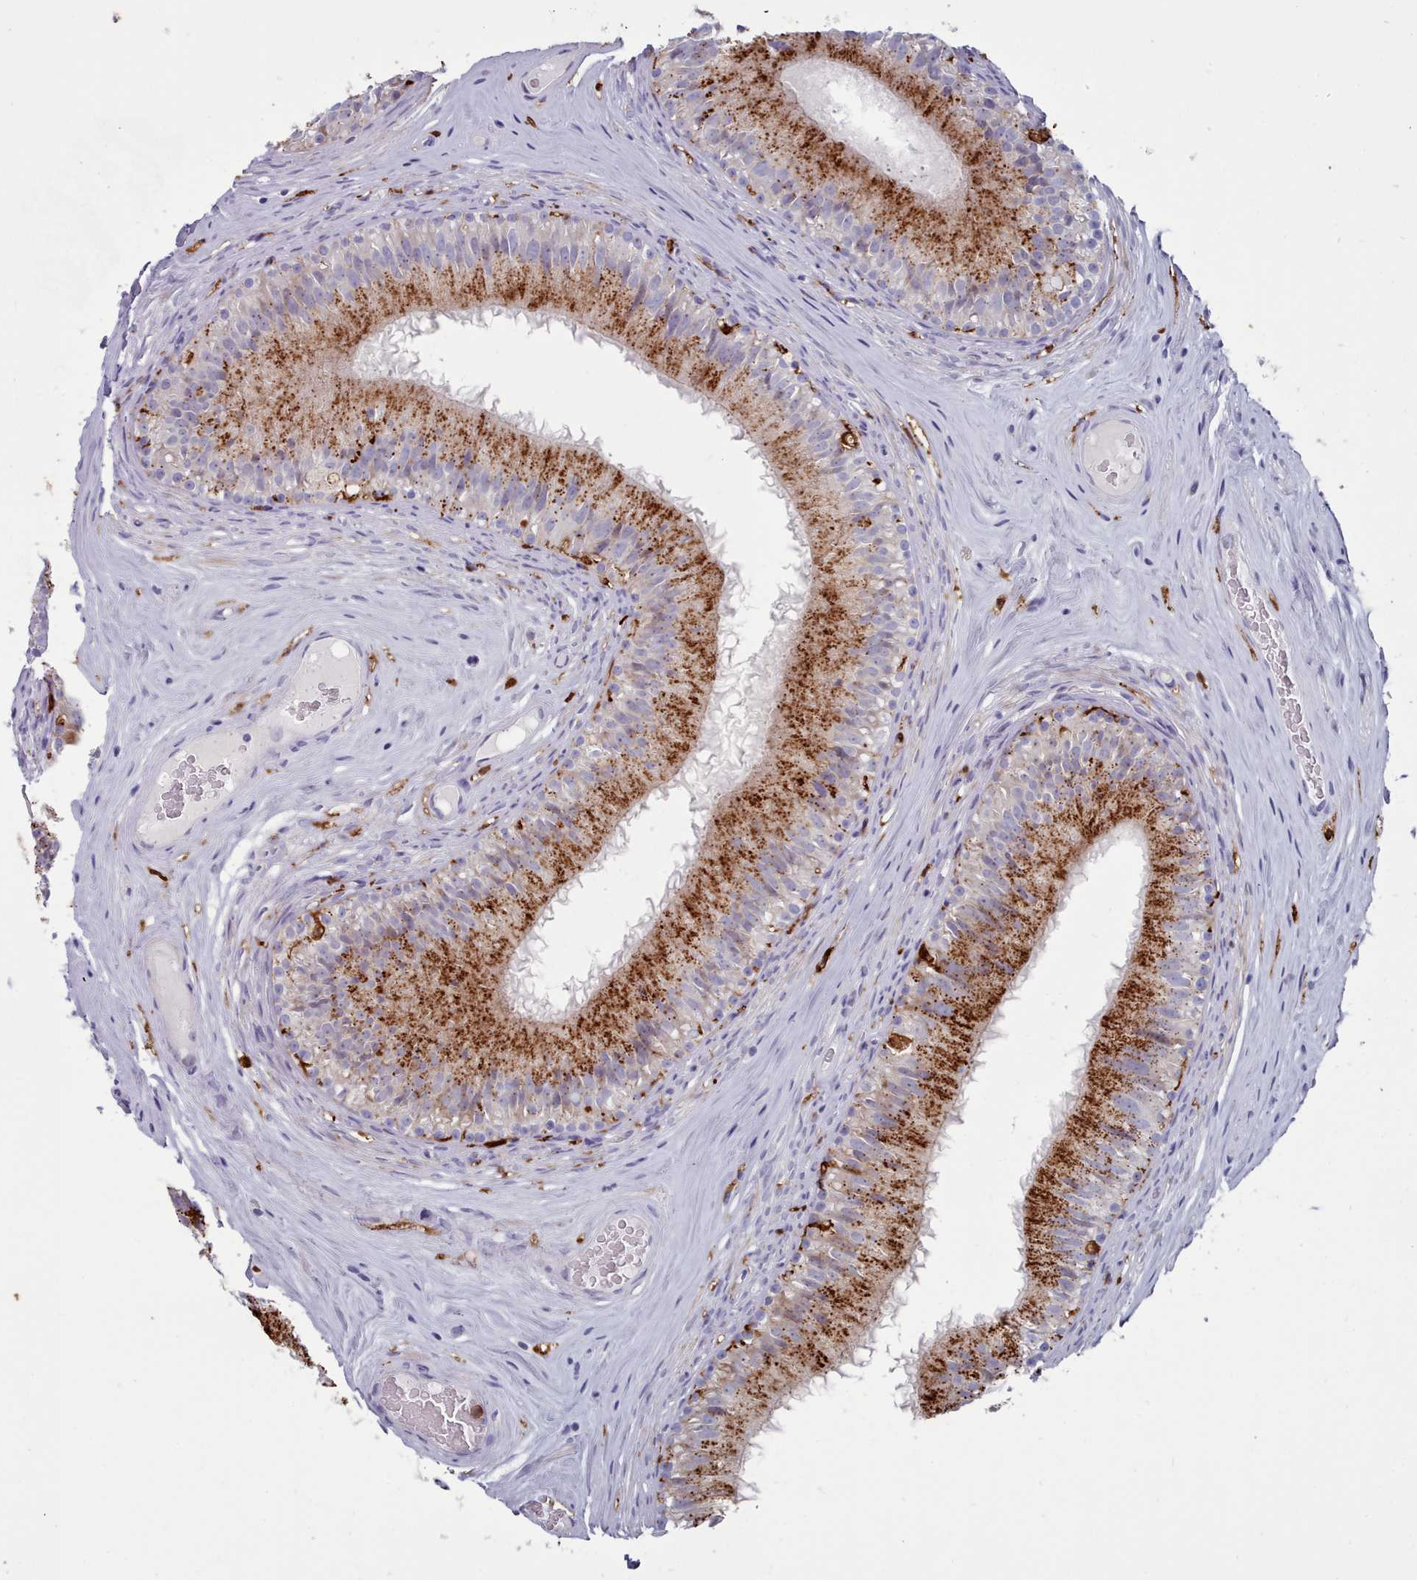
{"staining": {"intensity": "strong", "quantity": "25%-75%", "location": "cytoplasmic/membranous"}, "tissue": "epididymis", "cell_type": "Glandular cells", "image_type": "normal", "snomed": [{"axis": "morphology", "description": "Normal tissue, NOS"}, {"axis": "topography", "description": "Epididymis"}], "caption": "The micrograph reveals a brown stain indicating the presence of a protein in the cytoplasmic/membranous of glandular cells in epididymis. Using DAB (brown) and hematoxylin (blue) stains, captured at high magnification using brightfield microscopy.", "gene": "AIF1", "patient": {"sex": "male", "age": 45}}